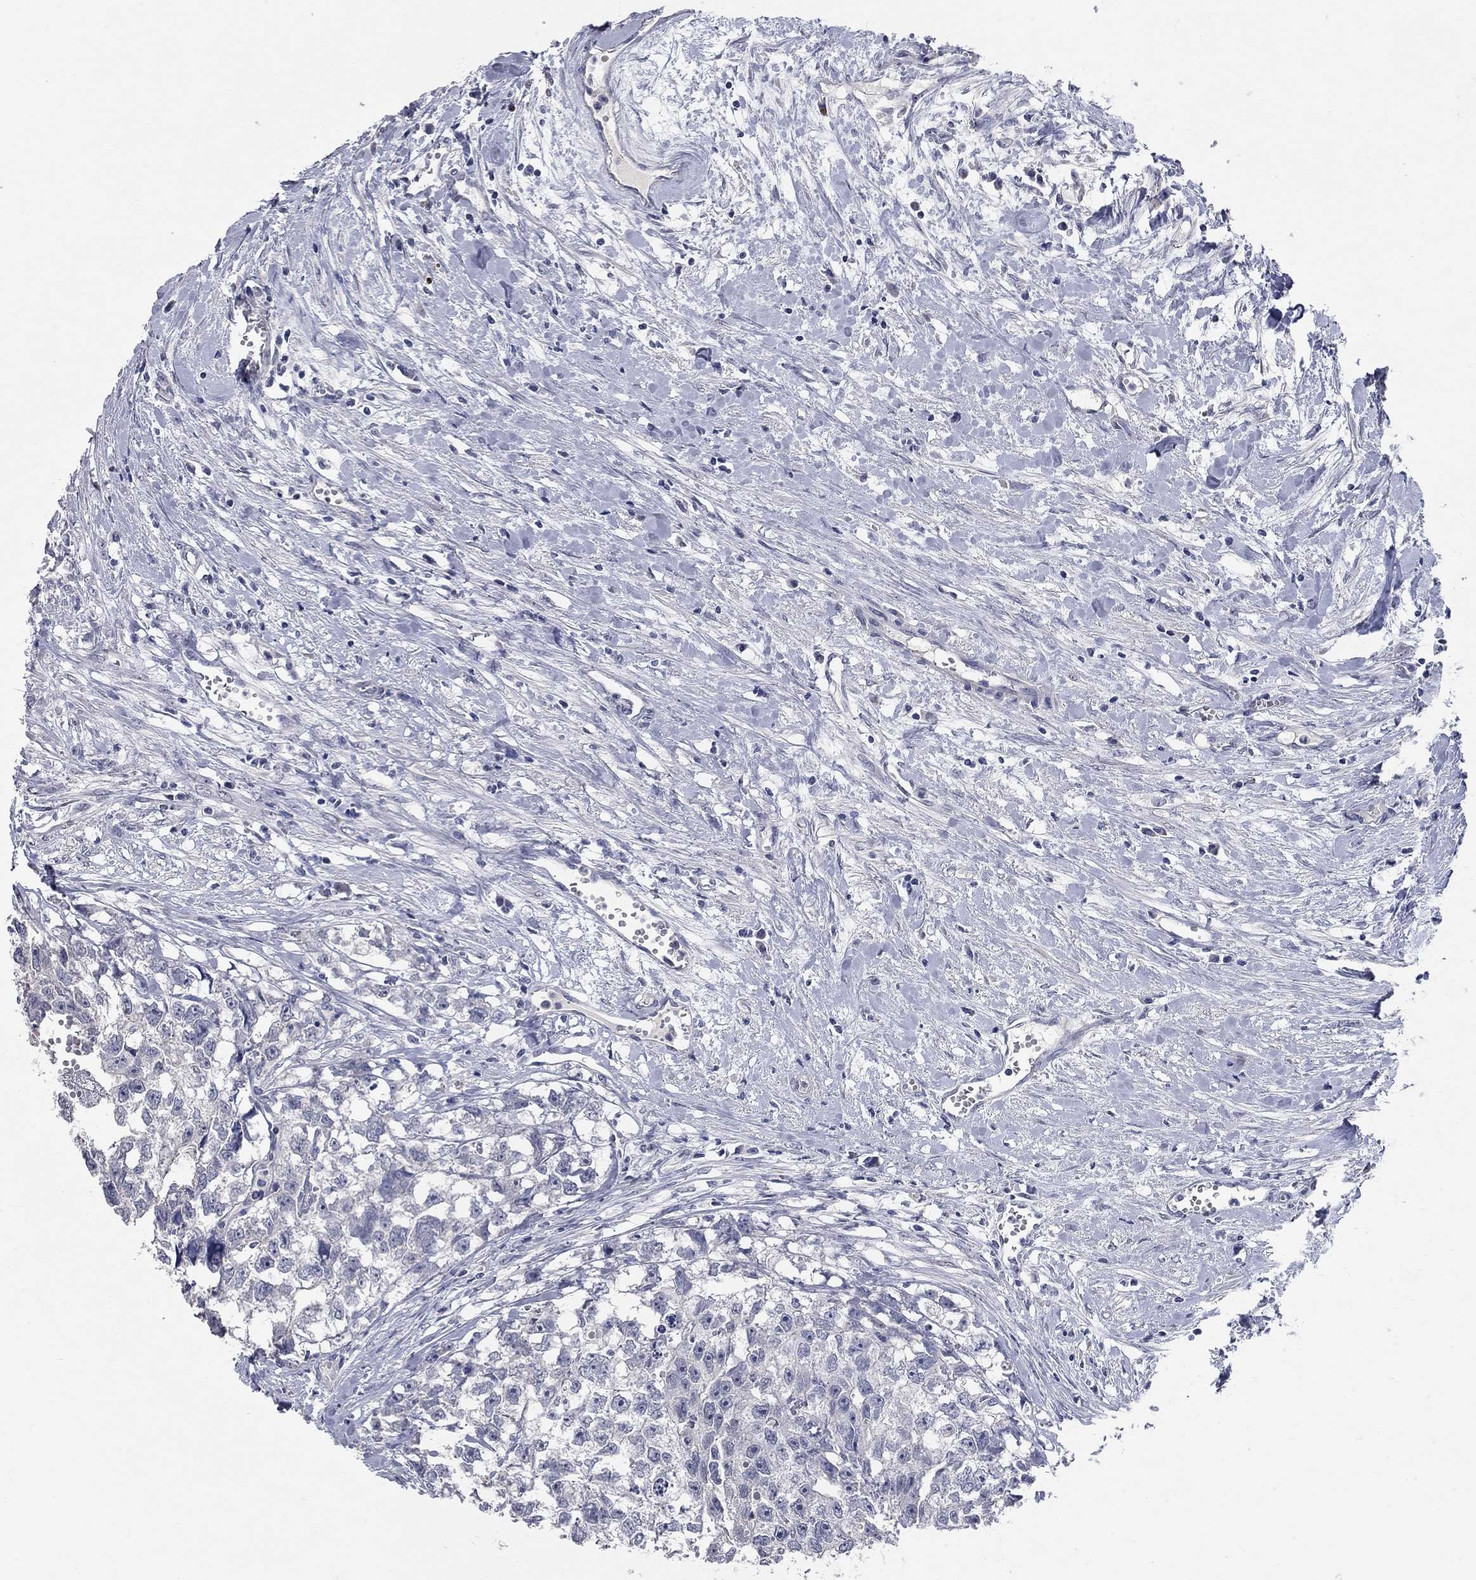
{"staining": {"intensity": "negative", "quantity": "none", "location": "none"}, "tissue": "testis cancer", "cell_type": "Tumor cells", "image_type": "cancer", "snomed": [{"axis": "morphology", "description": "Carcinoma, Embryonal, NOS"}, {"axis": "morphology", "description": "Teratoma, malignant, NOS"}, {"axis": "topography", "description": "Testis"}], "caption": "Malignant teratoma (testis) was stained to show a protein in brown. There is no significant positivity in tumor cells.", "gene": "SYT12", "patient": {"sex": "male", "age": 44}}